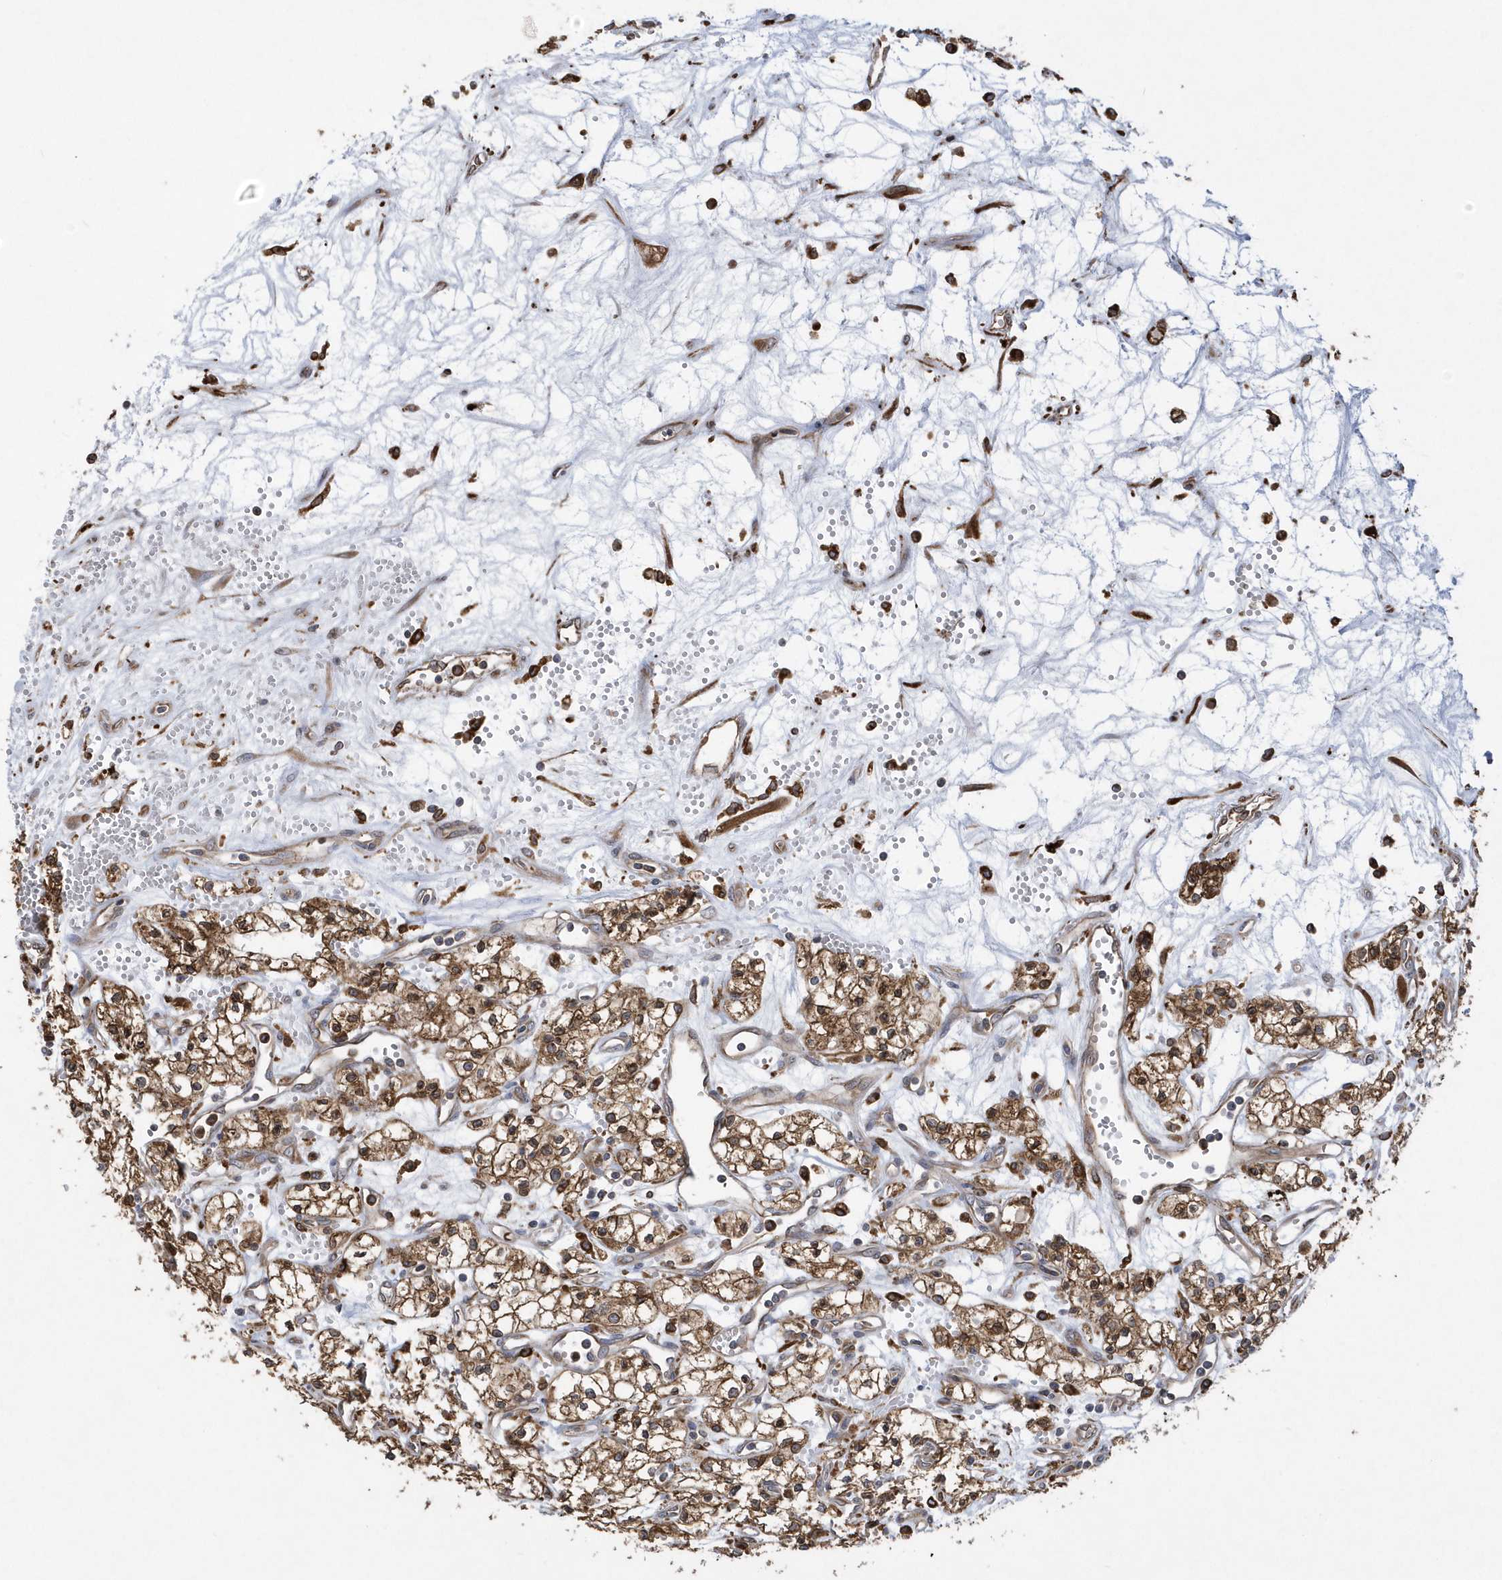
{"staining": {"intensity": "moderate", "quantity": ">75%", "location": "cytoplasmic/membranous"}, "tissue": "renal cancer", "cell_type": "Tumor cells", "image_type": "cancer", "snomed": [{"axis": "morphology", "description": "Adenocarcinoma, NOS"}, {"axis": "topography", "description": "Kidney"}], "caption": "Renal adenocarcinoma stained with DAB (3,3'-diaminobenzidine) immunohistochemistry (IHC) displays medium levels of moderate cytoplasmic/membranous positivity in about >75% of tumor cells.", "gene": "VAMP7", "patient": {"sex": "male", "age": 59}}